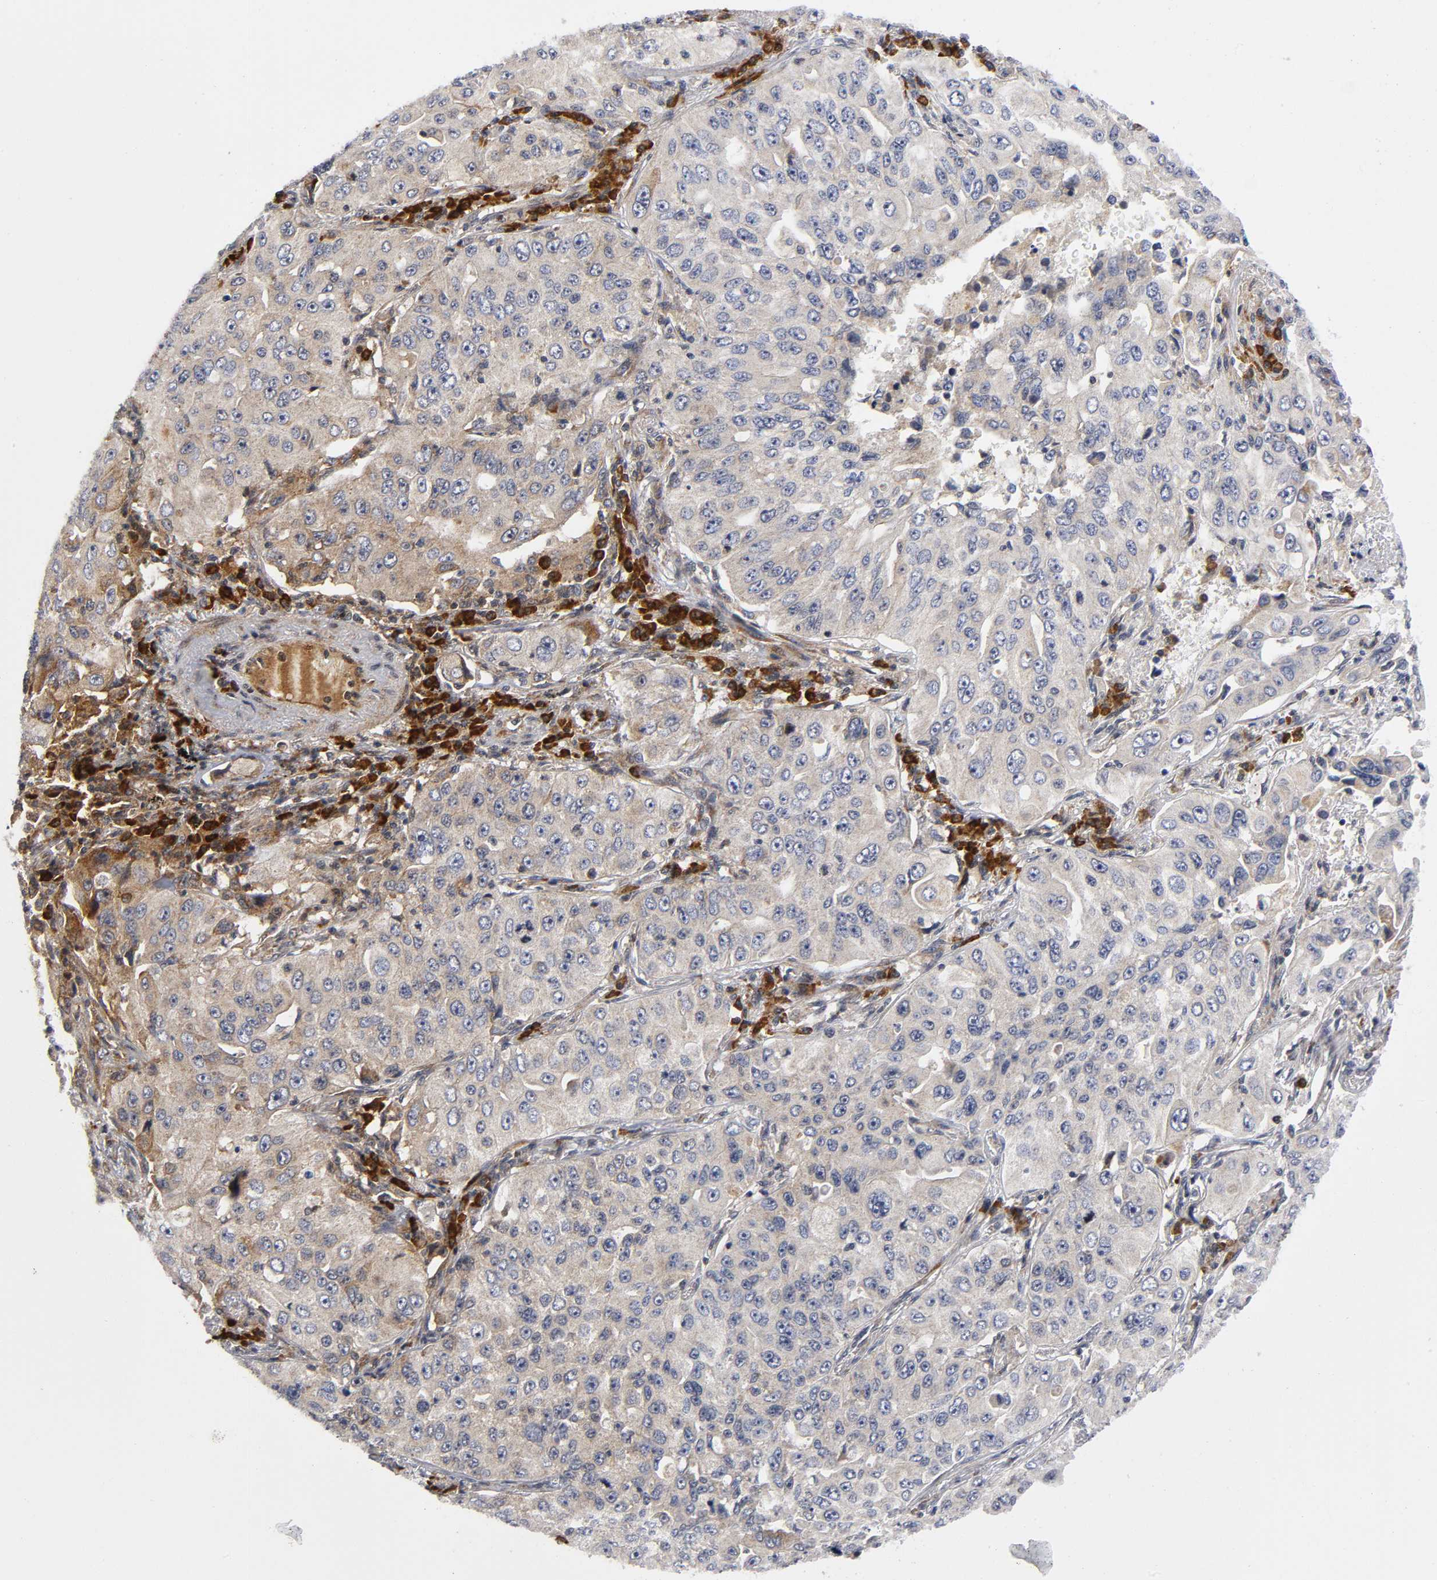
{"staining": {"intensity": "weak", "quantity": ">75%", "location": "cytoplasmic/membranous"}, "tissue": "lung cancer", "cell_type": "Tumor cells", "image_type": "cancer", "snomed": [{"axis": "morphology", "description": "Adenocarcinoma, NOS"}, {"axis": "topography", "description": "Lung"}], "caption": "IHC (DAB (3,3'-diaminobenzidine)) staining of lung cancer reveals weak cytoplasmic/membranous protein positivity in about >75% of tumor cells. Nuclei are stained in blue.", "gene": "EIF5", "patient": {"sex": "male", "age": 84}}